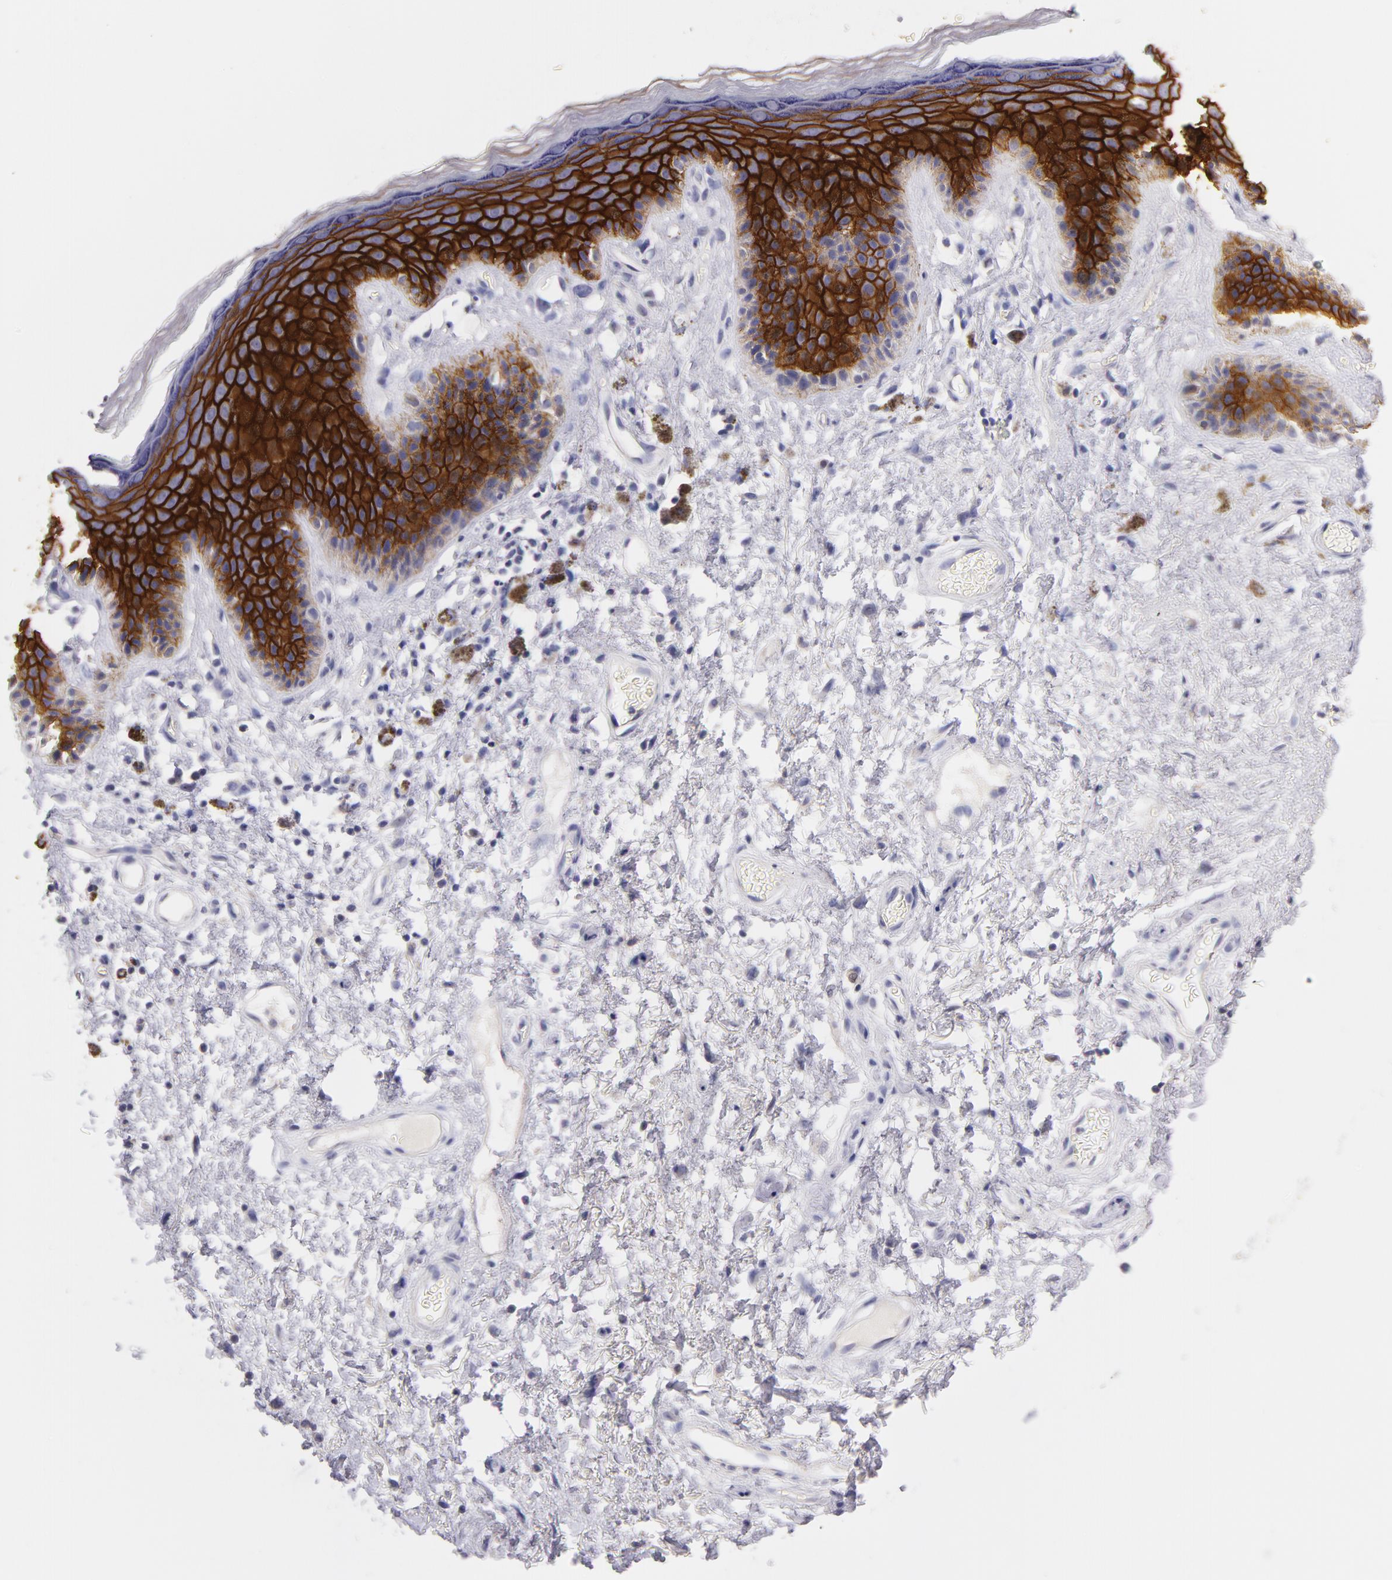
{"staining": {"intensity": "strong", "quantity": ">75%", "location": "cytoplasmic/membranous"}, "tissue": "skin", "cell_type": "Epidermal cells", "image_type": "normal", "snomed": [{"axis": "morphology", "description": "Normal tissue, NOS"}, {"axis": "topography", "description": "Anal"}, {"axis": "topography", "description": "Peripheral nerve tissue"}], "caption": "Protein staining of normal skin shows strong cytoplasmic/membranous positivity in about >75% of epidermal cells.", "gene": "CD44", "patient": {"sex": "female", "age": 46}}